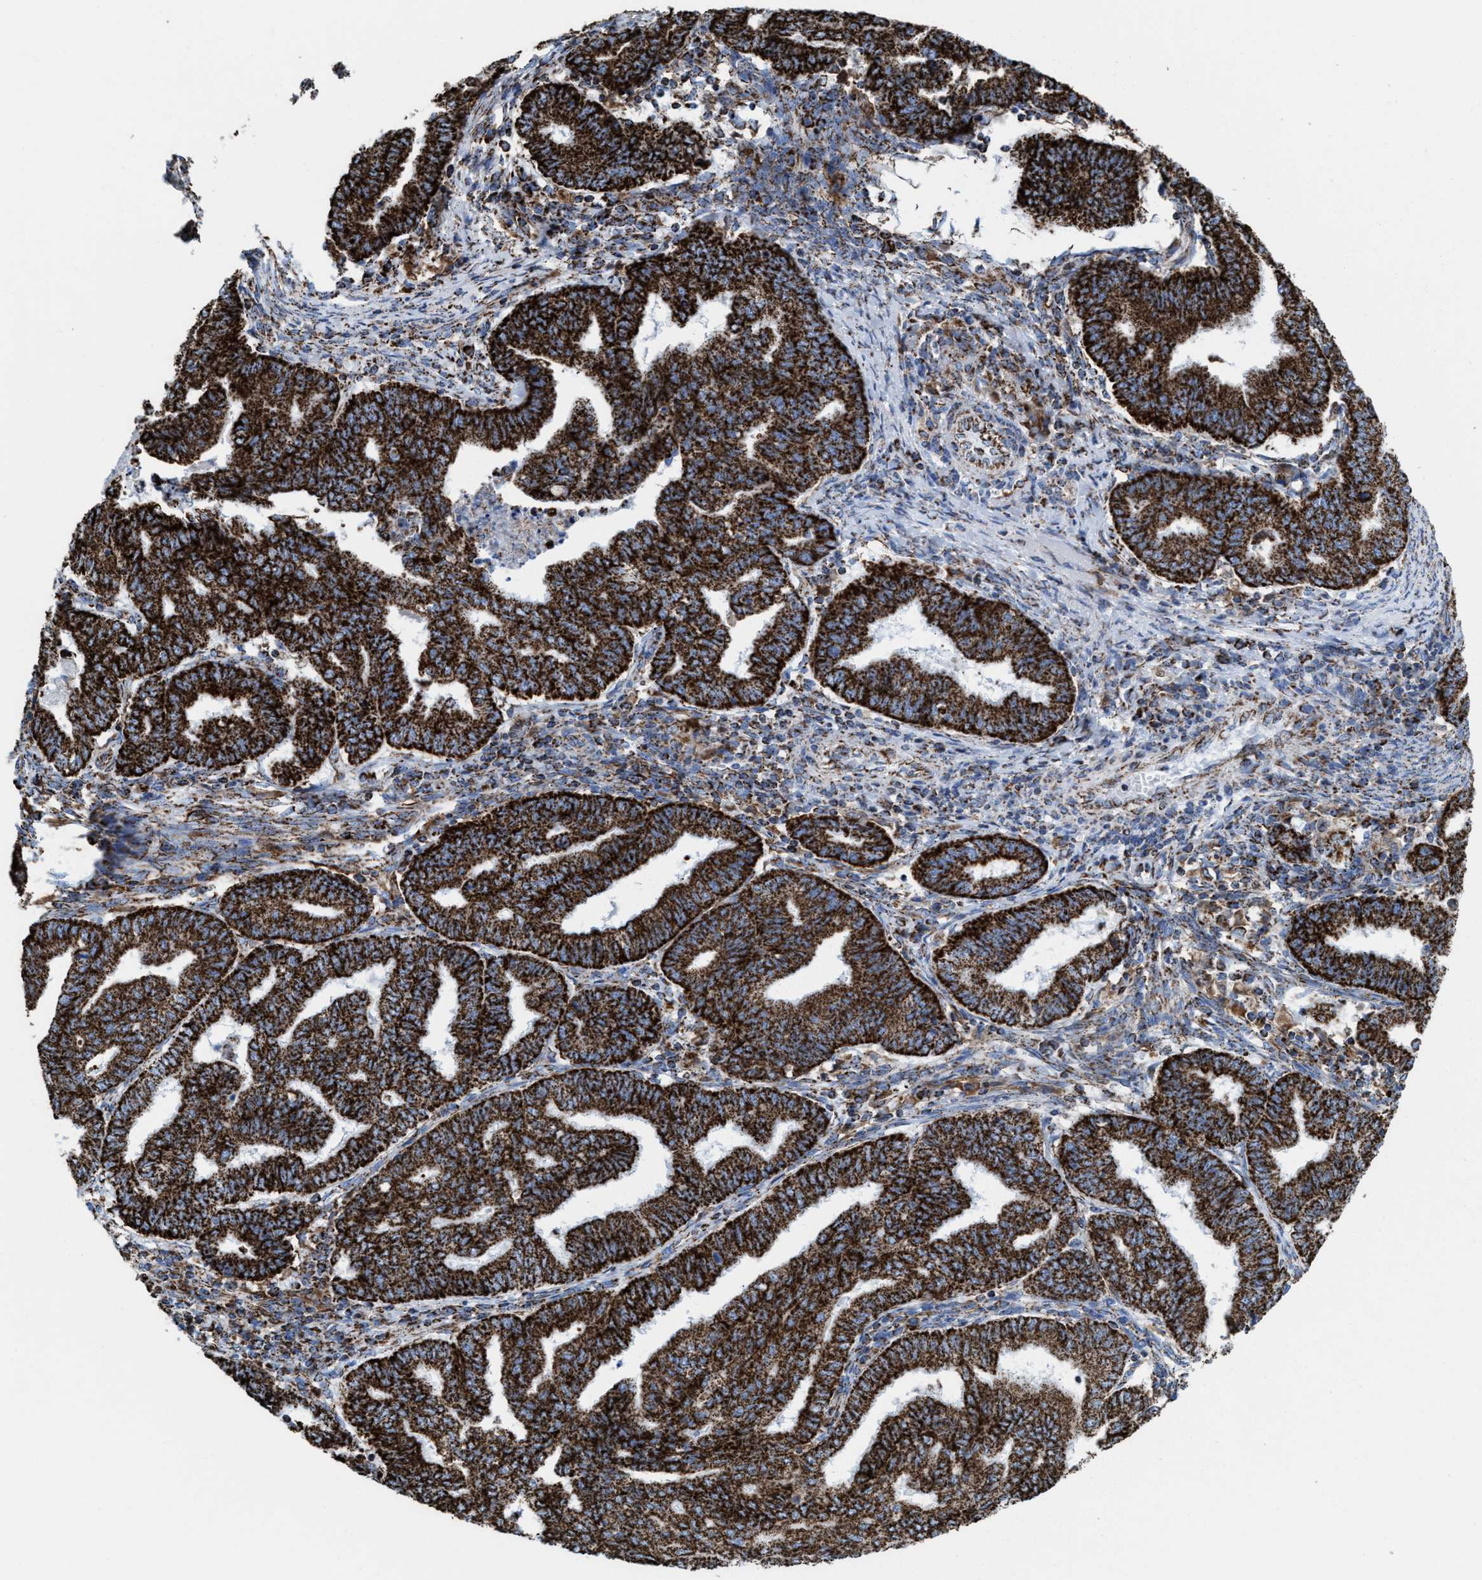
{"staining": {"intensity": "strong", "quantity": ">75%", "location": "cytoplasmic/membranous"}, "tissue": "endometrial cancer", "cell_type": "Tumor cells", "image_type": "cancer", "snomed": [{"axis": "morphology", "description": "Polyp, NOS"}, {"axis": "morphology", "description": "Adenocarcinoma, NOS"}, {"axis": "morphology", "description": "Adenoma, NOS"}, {"axis": "topography", "description": "Endometrium"}], "caption": "Polyp (endometrial) was stained to show a protein in brown. There is high levels of strong cytoplasmic/membranous positivity in about >75% of tumor cells.", "gene": "ECHS1", "patient": {"sex": "female", "age": 79}}